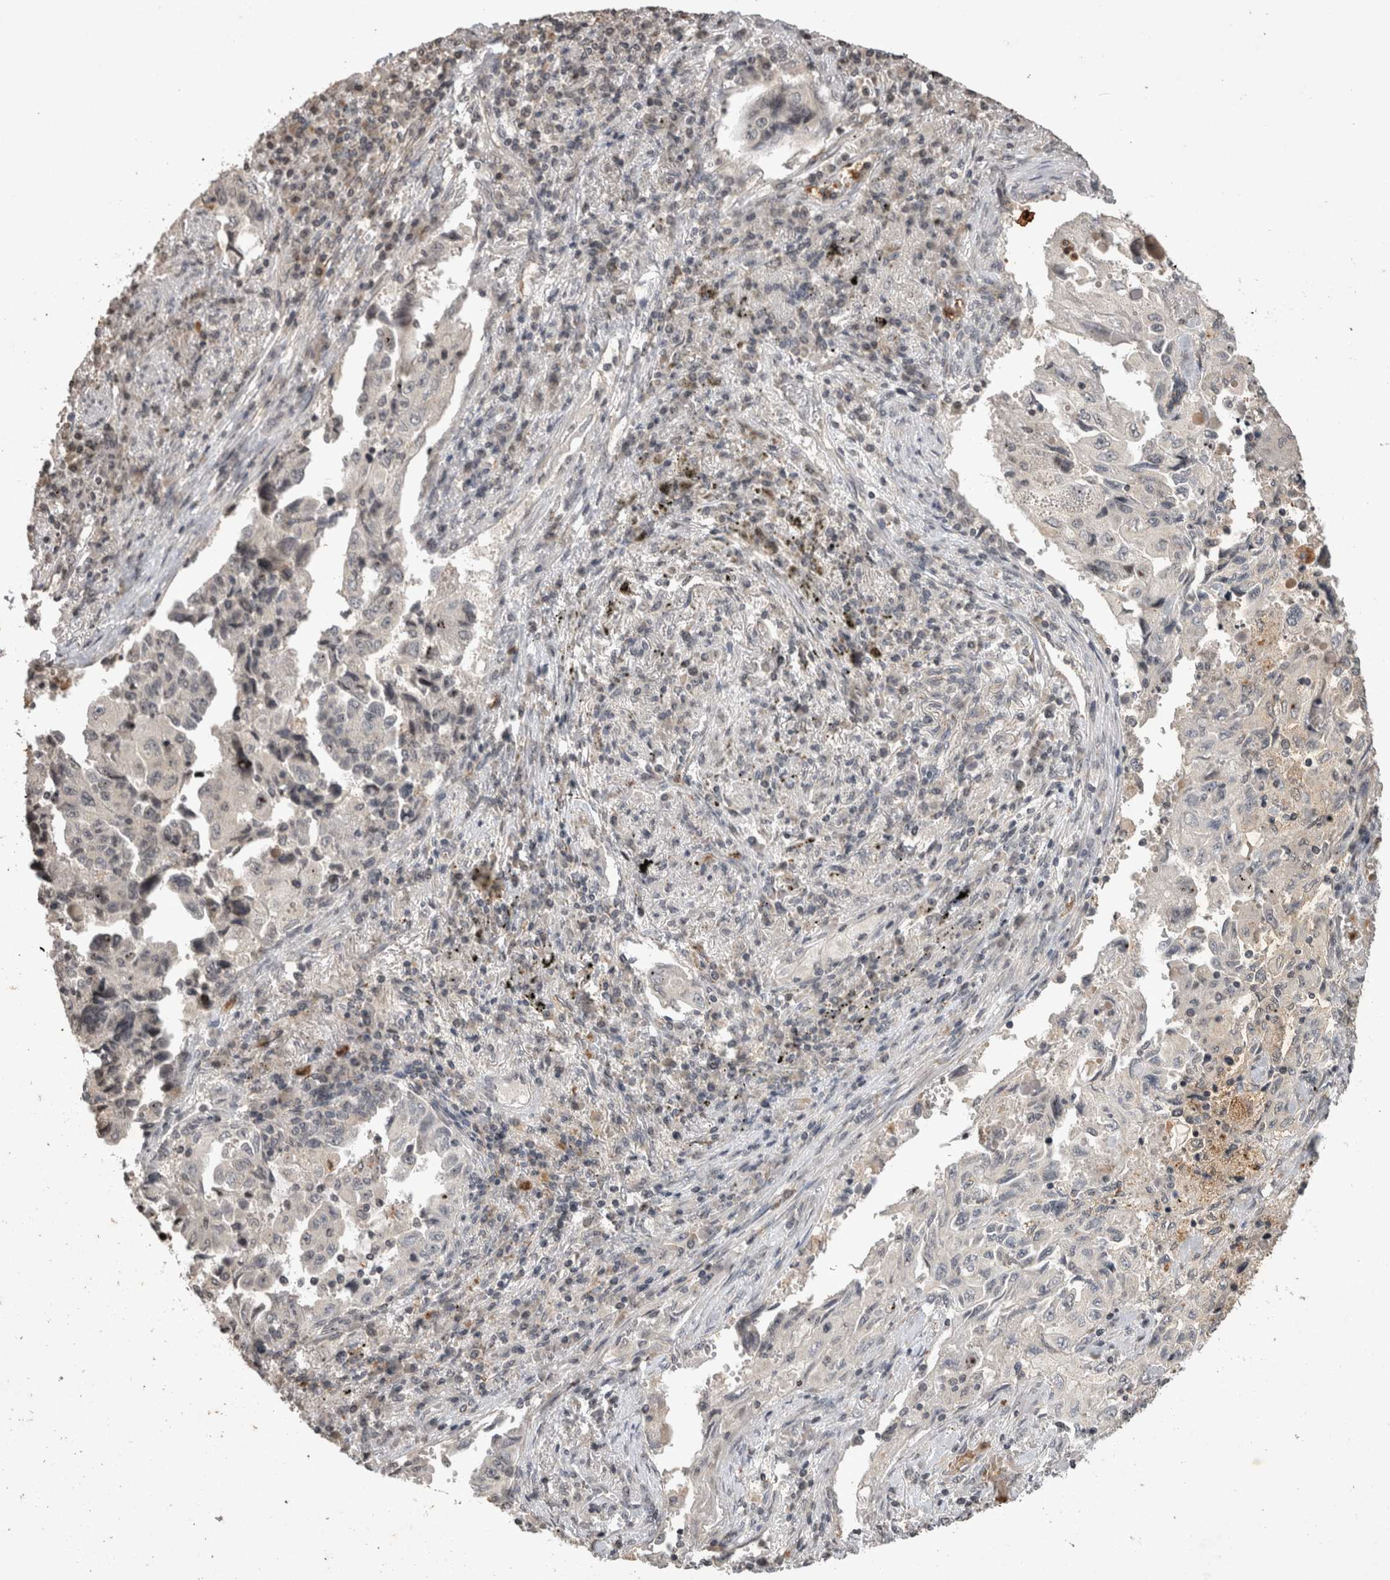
{"staining": {"intensity": "negative", "quantity": "none", "location": "none"}, "tissue": "lung cancer", "cell_type": "Tumor cells", "image_type": "cancer", "snomed": [{"axis": "morphology", "description": "Adenocarcinoma, NOS"}, {"axis": "topography", "description": "Lung"}], "caption": "Immunohistochemistry histopathology image of human lung adenocarcinoma stained for a protein (brown), which demonstrates no staining in tumor cells. (DAB immunohistochemistry (IHC), high magnification).", "gene": "HRK", "patient": {"sex": "female", "age": 51}}